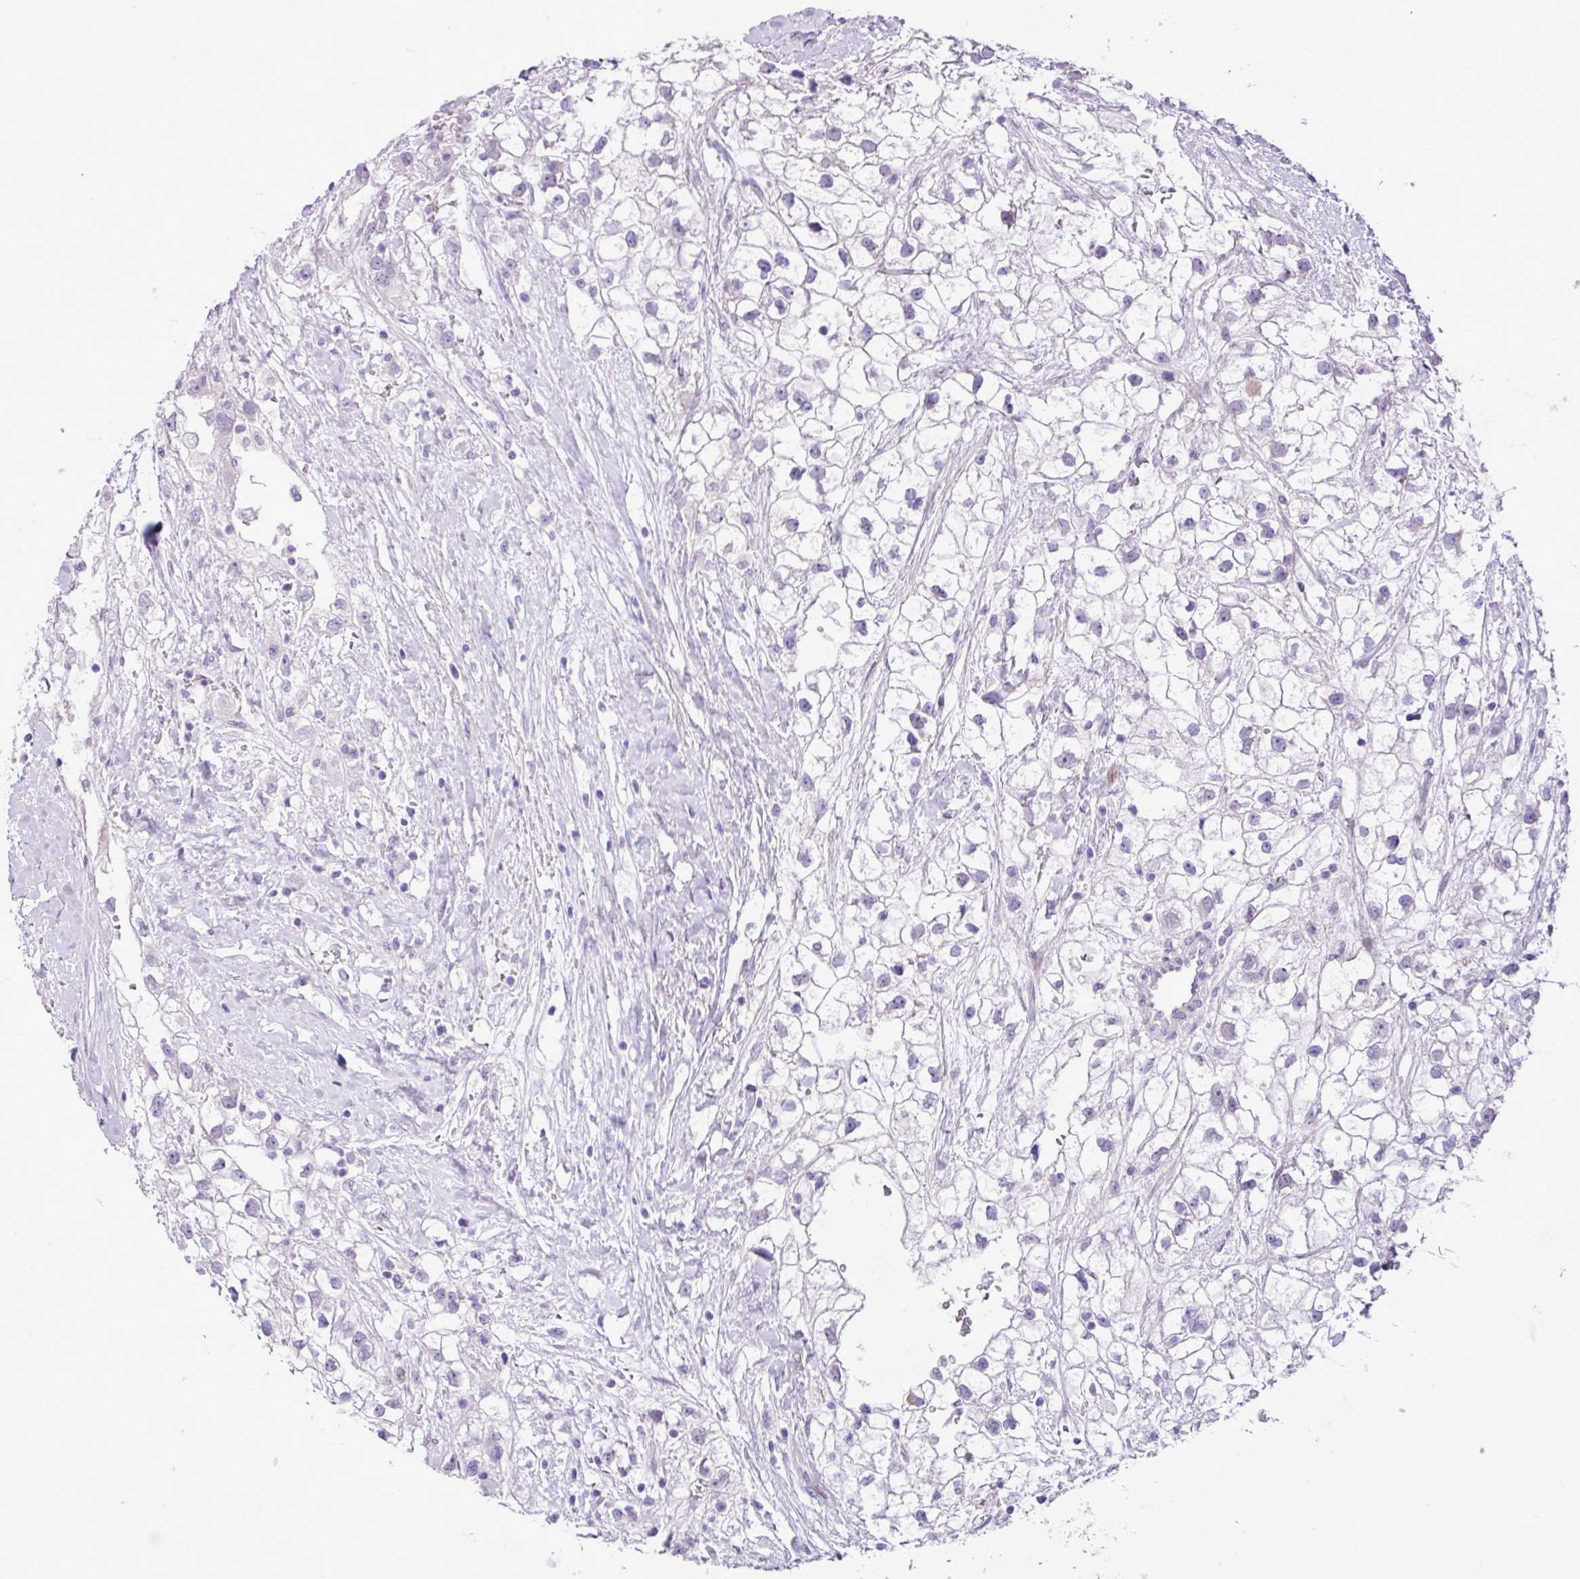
{"staining": {"intensity": "negative", "quantity": "none", "location": "none"}, "tissue": "renal cancer", "cell_type": "Tumor cells", "image_type": "cancer", "snomed": [{"axis": "morphology", "description": "Adenocarcinoma, NOS"}, {"axis": "topography", "description": "Kidney"}], "caption": "Immunohistochemical staining of human renal adenocarcinoma reveals no significant expression in tumor cells.", "gene": "YLPM1", "patient": {"sex": "male", "age": 59}}